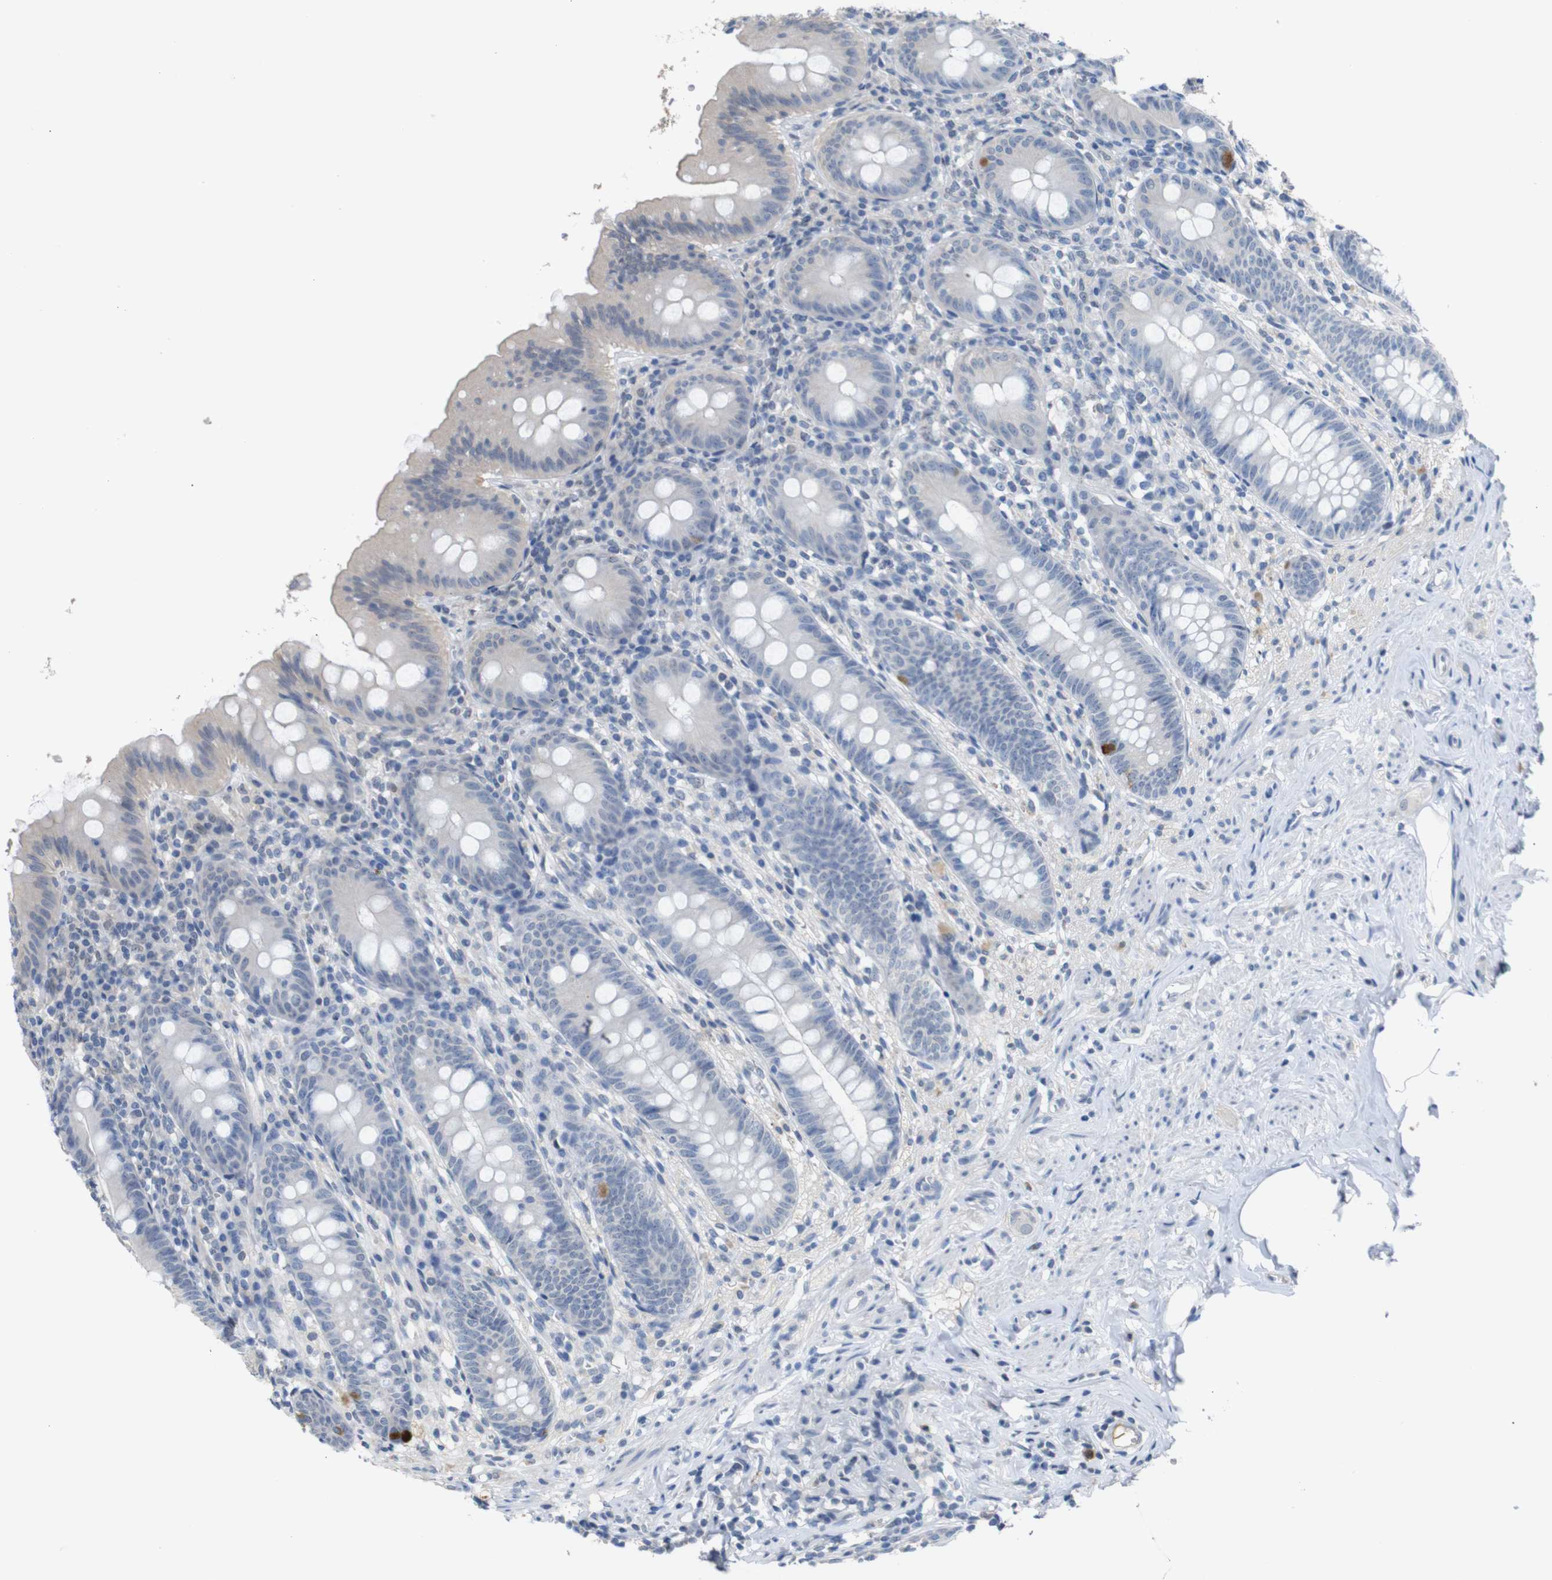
{"staining": {"intensity": "negative", "quantity": "none", "location": "none"}, "tissue": "appendix", "cell_type": "Glandular cells", "image_type": "normal", "snomed": [{"axis": "morphology", "description": "Normal tissue, NOS"}, {"axis": "topography", "description": "Appendix"}], "caption": "This histopathology image is of normal appendix stained with immunohistochemistry to label a protein in brown with the nuclei are counter-stained blue. There is no positivity in glandular cells.", "gene": "CHRM5", "patient": {"sex": "male", "age": 56}}